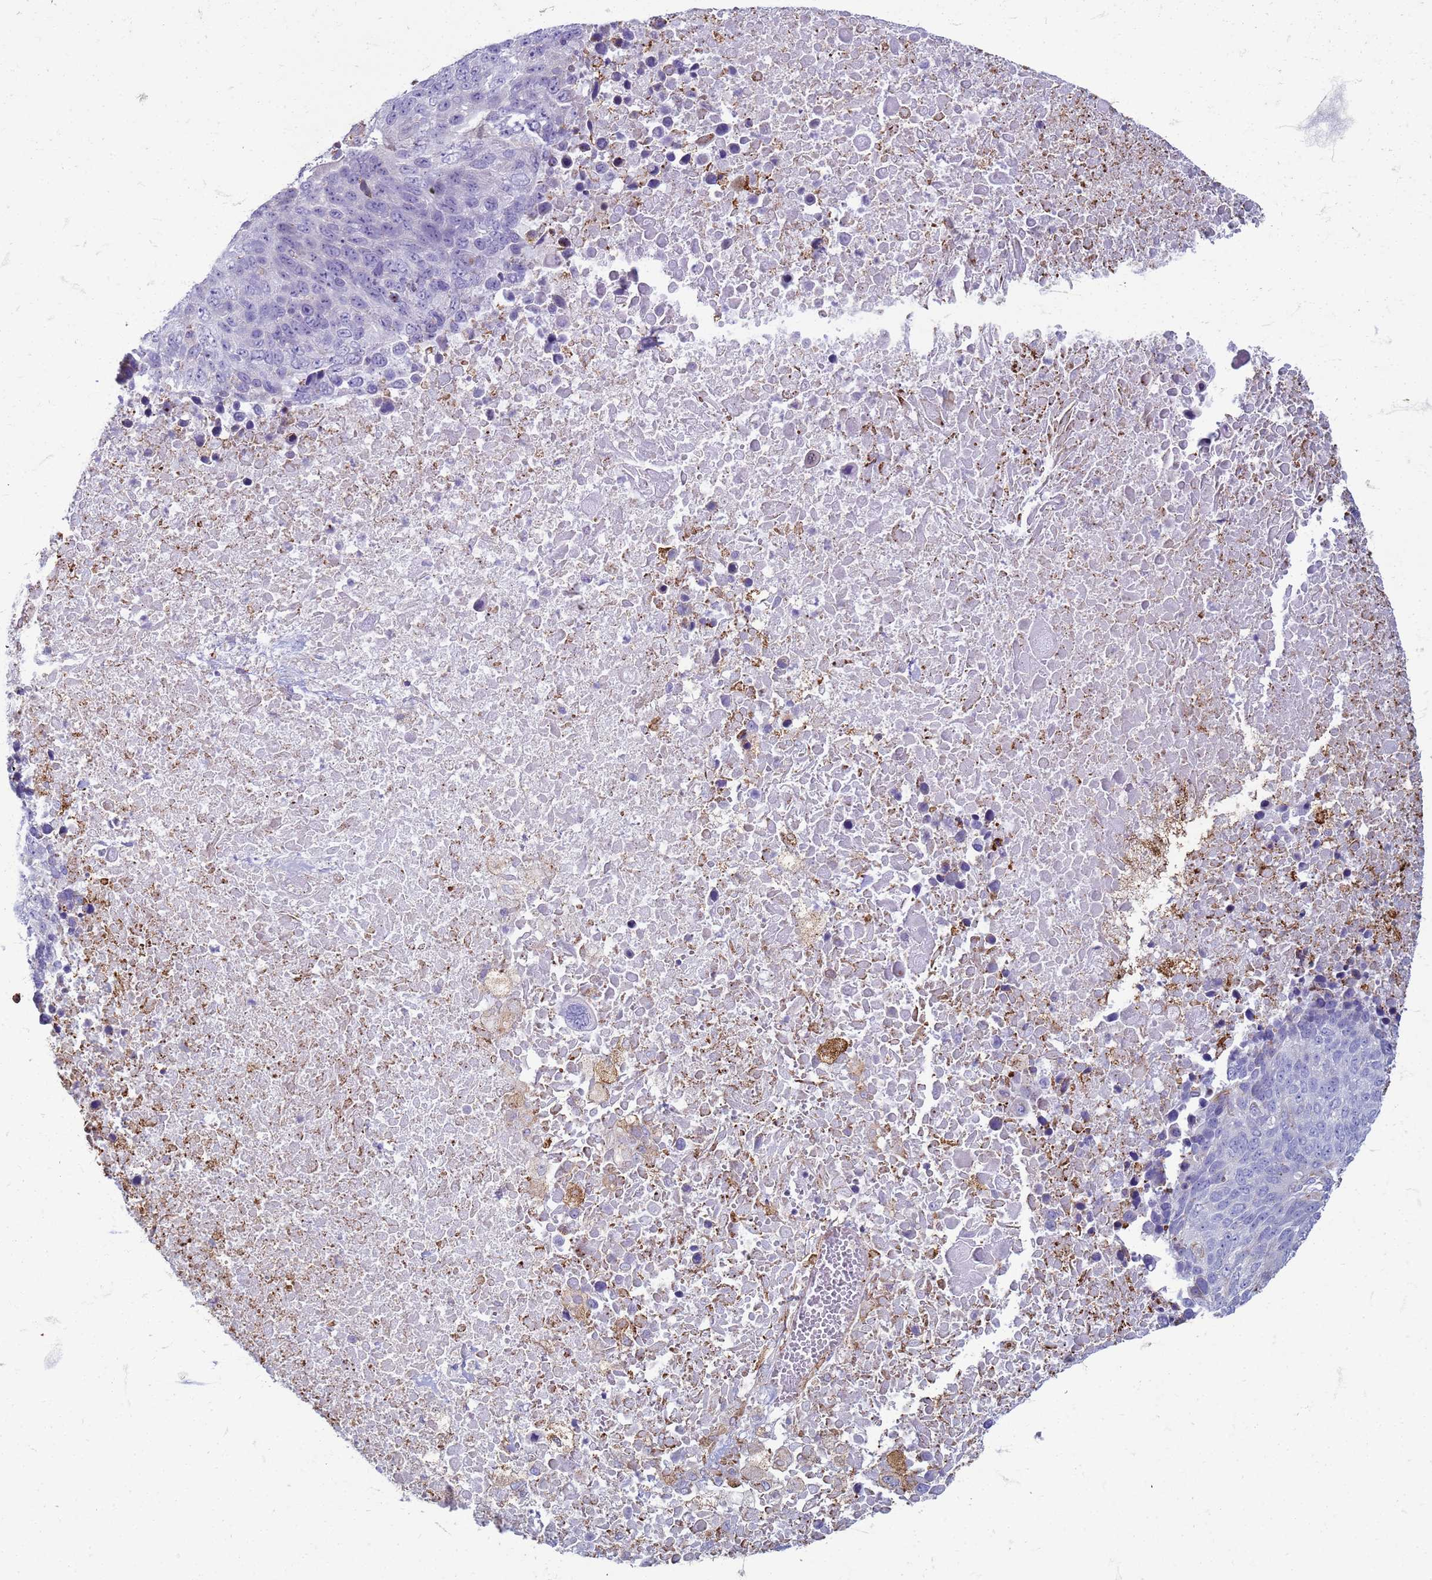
{"staining": {"intensity": "negative", "quantity": "none", "location": "none"}, "tissue": "lung cancer", "cell_type": "Tumor cells", "image_type": "cancer", "snomed": [{"axis": "morphology", "description": "Normal tissue, NOS"}, {"axis": "morphology", "description": "Squamous cell carcinoma, NOS"}, {"axis": "topography", "description": "Lymph node"}, {"axis": "topography", "description": "Lung"}], "caption": "High power microscopy micrograph of an IHC micrograph of lung squamous cell carcinoma, revealing no significant positivity in tumor cells.", "gene": "PDK3", "patient": {"sex": "male", "age": 66}}